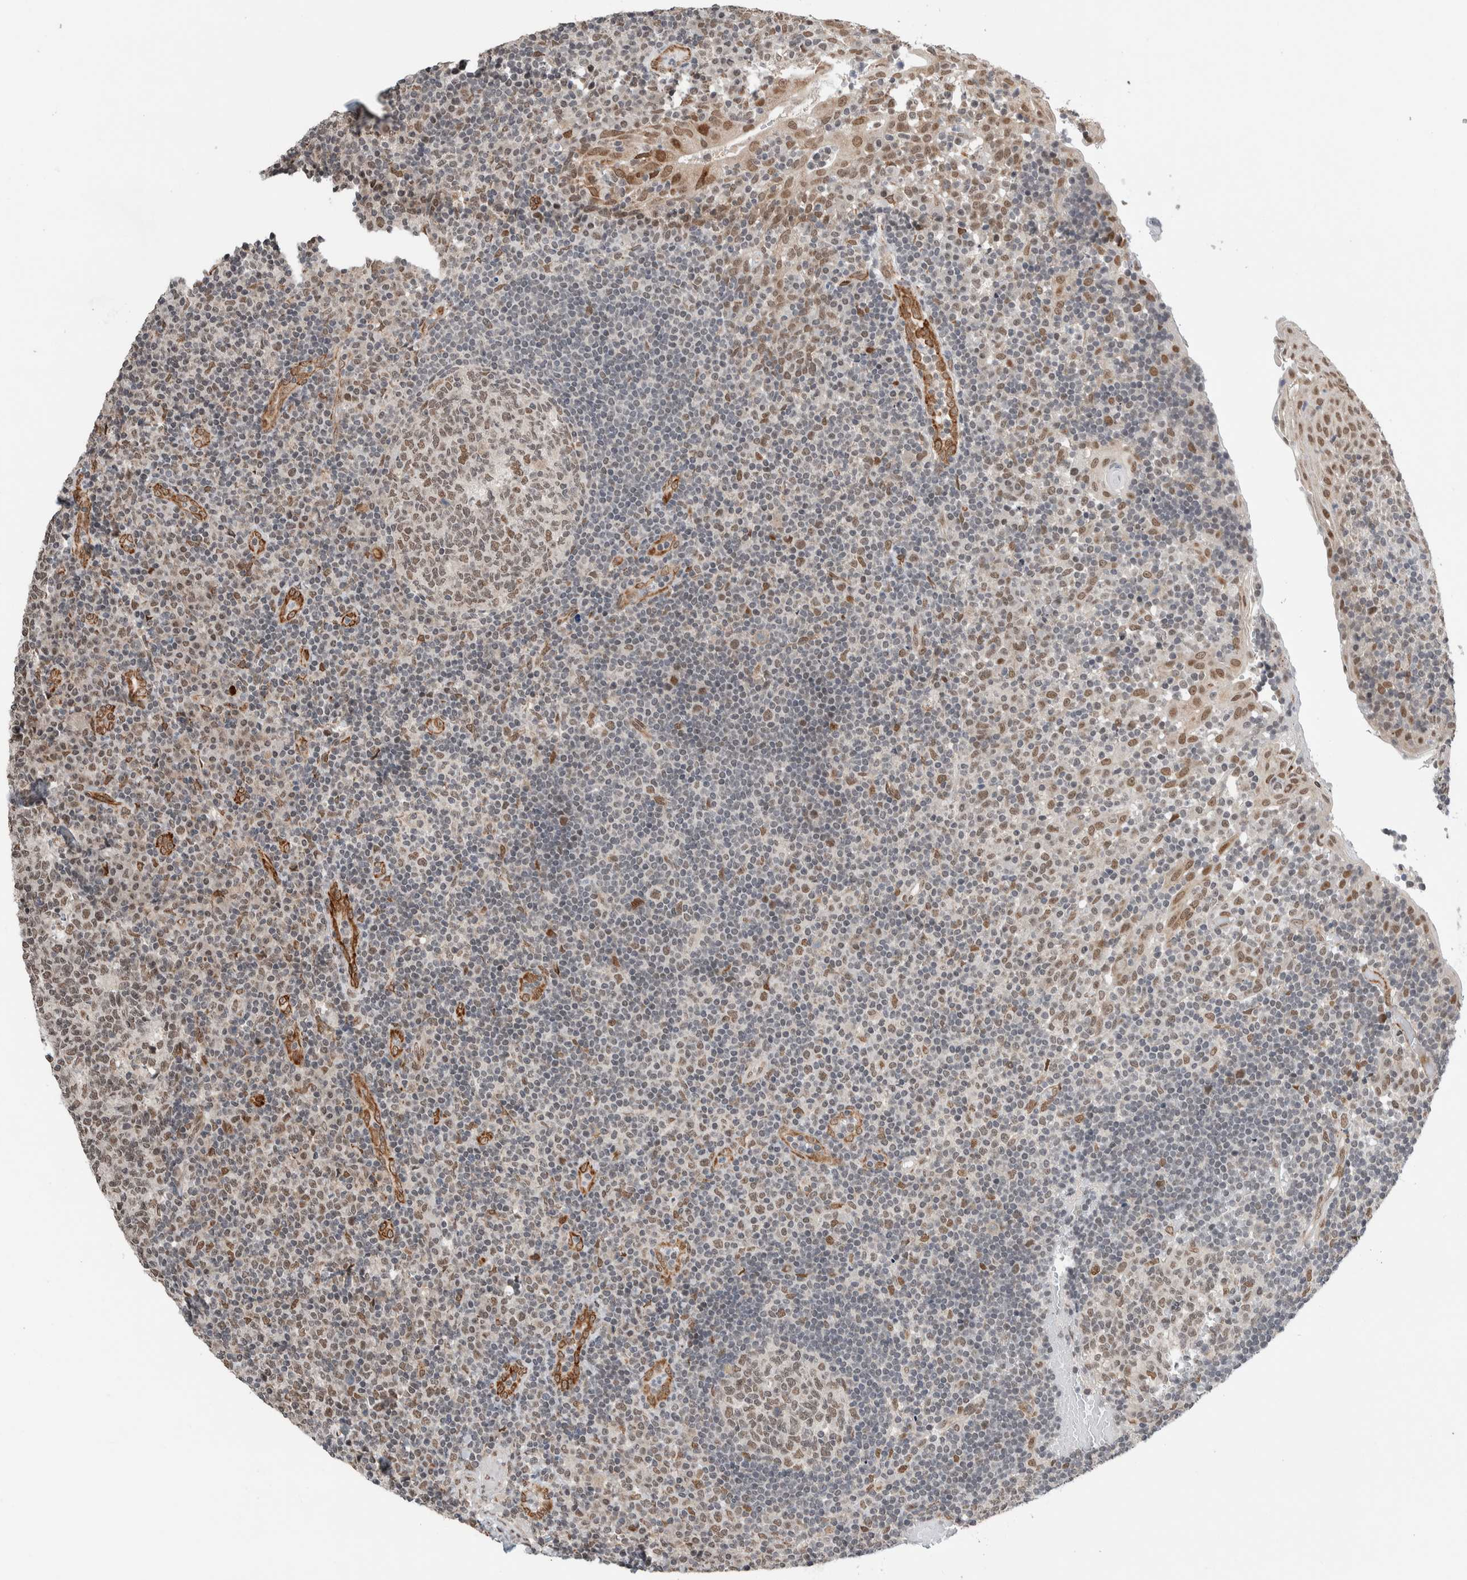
{"staining": {"intensity": "weak", "quantity": ">75%", "location": "nuclear"}, "tissue": "tonsil", "cell_type": "Germinal center cells", "image_type": "normal", "snomed": [{"axis": "morphology", "description": "Normal tissue, NOS"}, {"axis": "topography", "description": "Tonsil"}], "caption": "Protein expression by immunohistochemistry reveals weak nuclear positivity in approximately >75% of germinal center cells in unremarkable tonsil. The protein of interest is shown in brown color, while the nuclei are stained blue.", "gene": "TNRC18", "patient": {"sex": "female", "age": 40}}